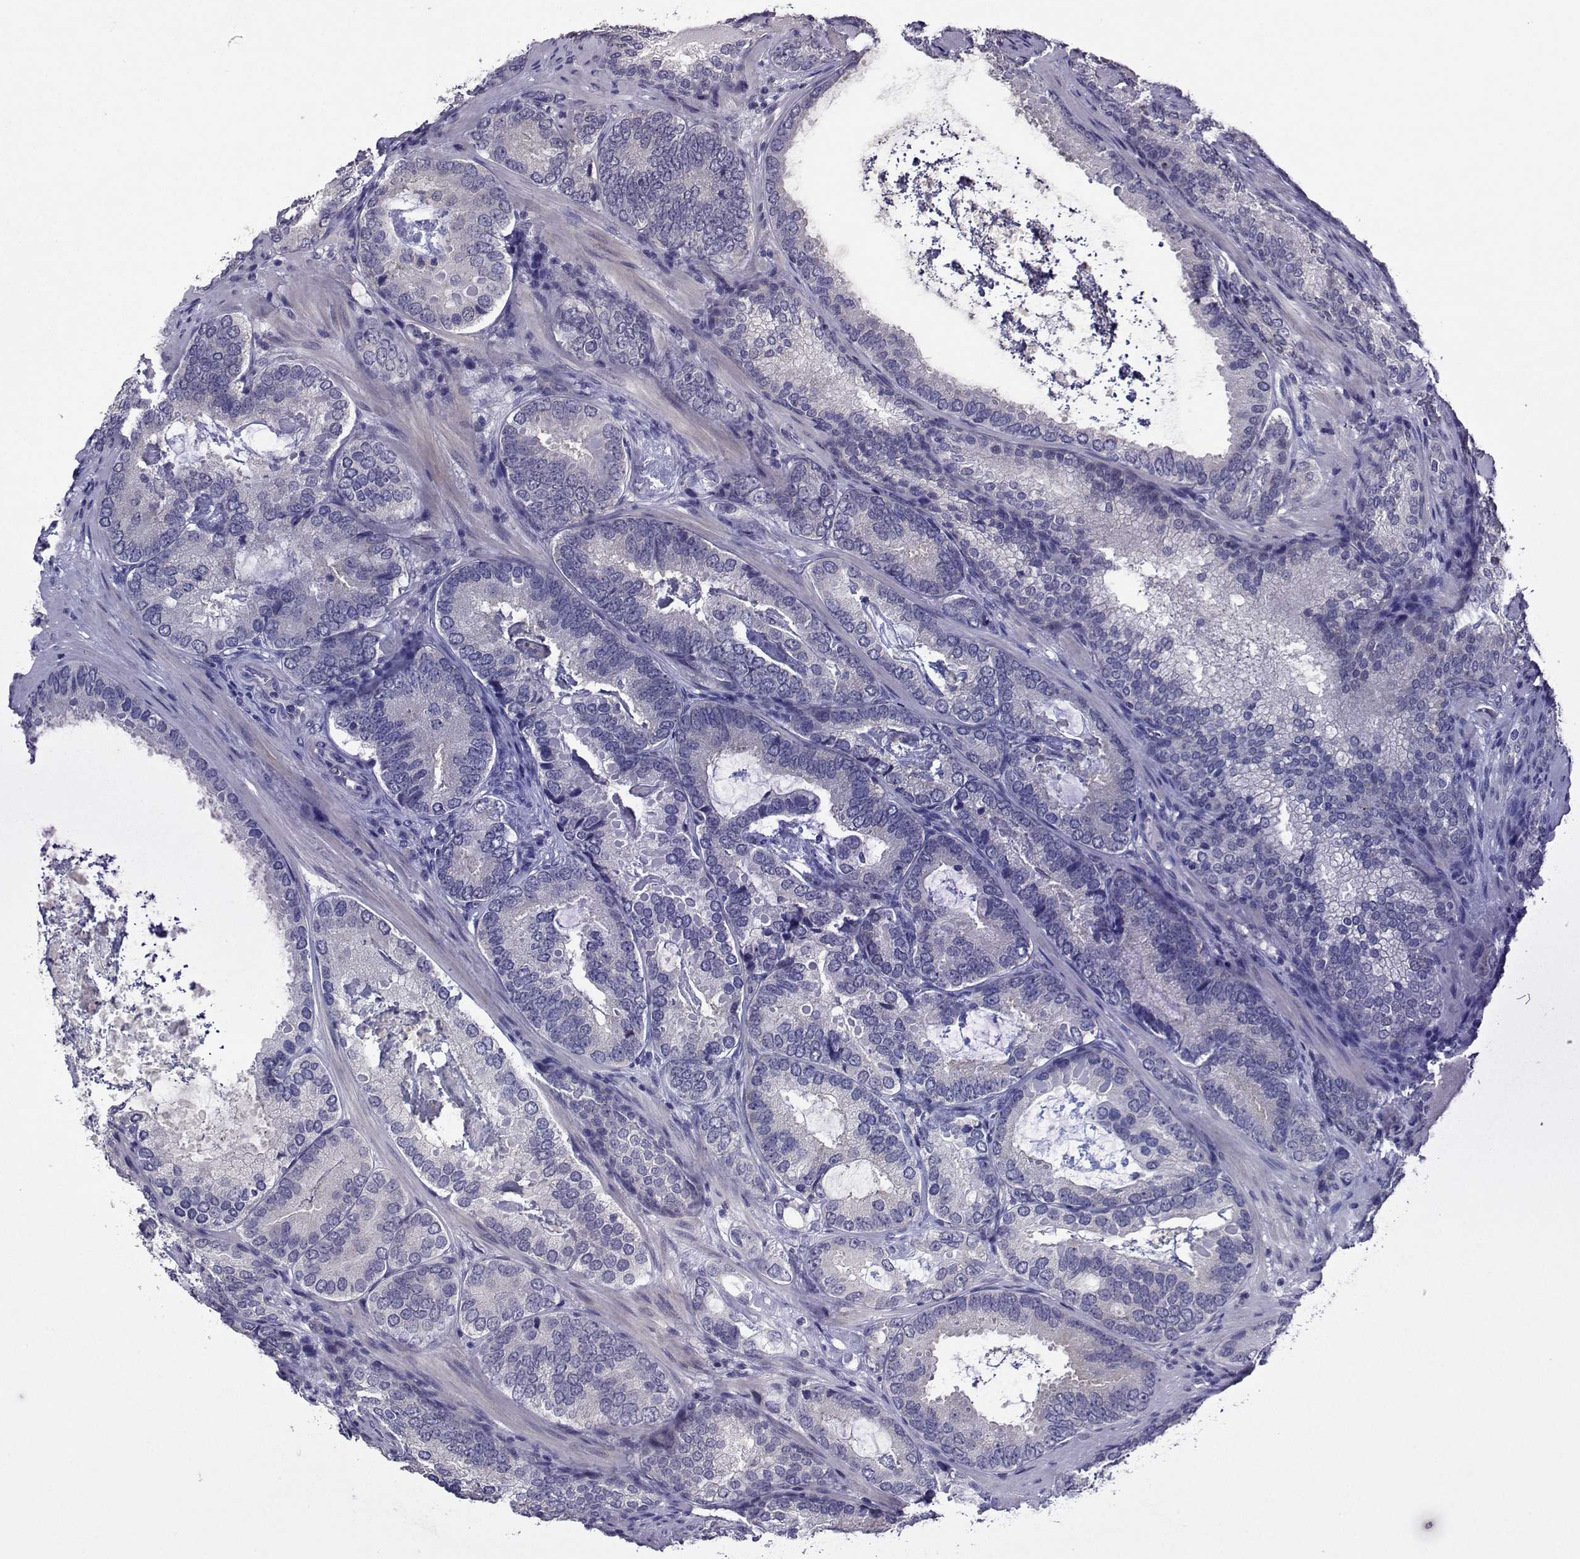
{"staining": {"intensity": "negative", "quantity": "none", "location": "none"}, "tissue": "prostate cancer", "cell_type": "Tumor cells", "image_type": "cancer", "snomed": [{"axis": "morphology", "description": "Adenocarcinoma, Low grade"}, {"axis": "topography", "description": "Prostate"}], "caption": "This histopathology image is of prostate cancer (low-grade adenocarcinoma) stained with immunohistochemistry to label a protein in brown with the nuclei are counter-stained blue. There is no staining in tumor cells.", "gene": "DDX20", "patient": {"sex": "male", "age": 60}}